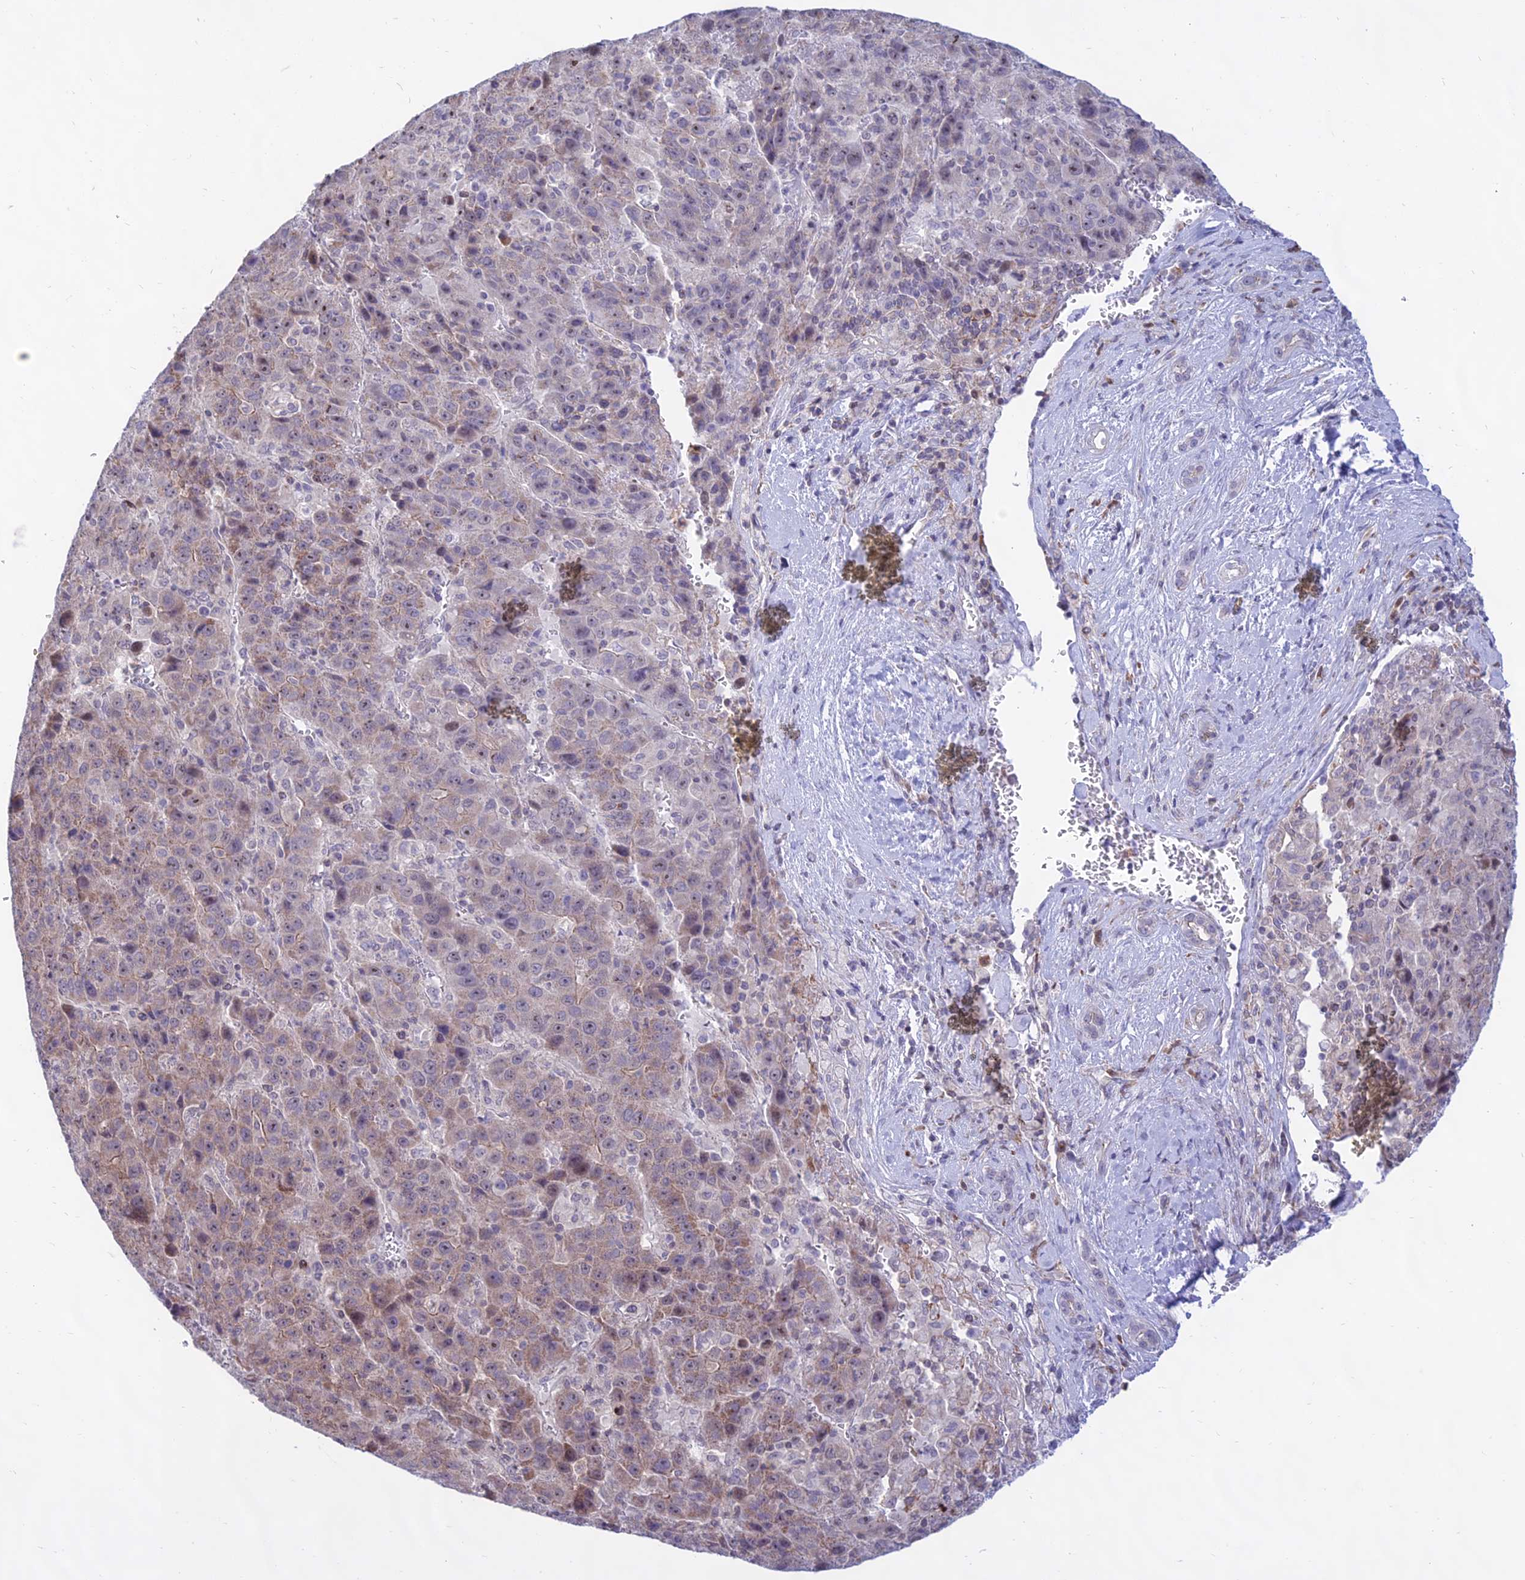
{"staining": {"intensity": "weak", "quantity": "25%-75%", "location": "cytoplasmic/membranous,nuclear"}, "tissue": "liver cancer", "cell_type": "Tumor cells", "image_type": "cancer", "snomed": [{"axis": "morphology", "description": "Carcinoma, Hepatocellular, NOS"}, {"axis": "topography", "description": "Liver"}], "caption": "An image of human liver hepatocellular carcinoma stained for a protein demonstrates weak cytoplasmic/membranous and nuclear brown staining in tumor cells. (brown staining indicates protein expression, while blue staining denotes nuclei).", "gene": "KRR1", "patient": {"sex": "female", "age": 53}}